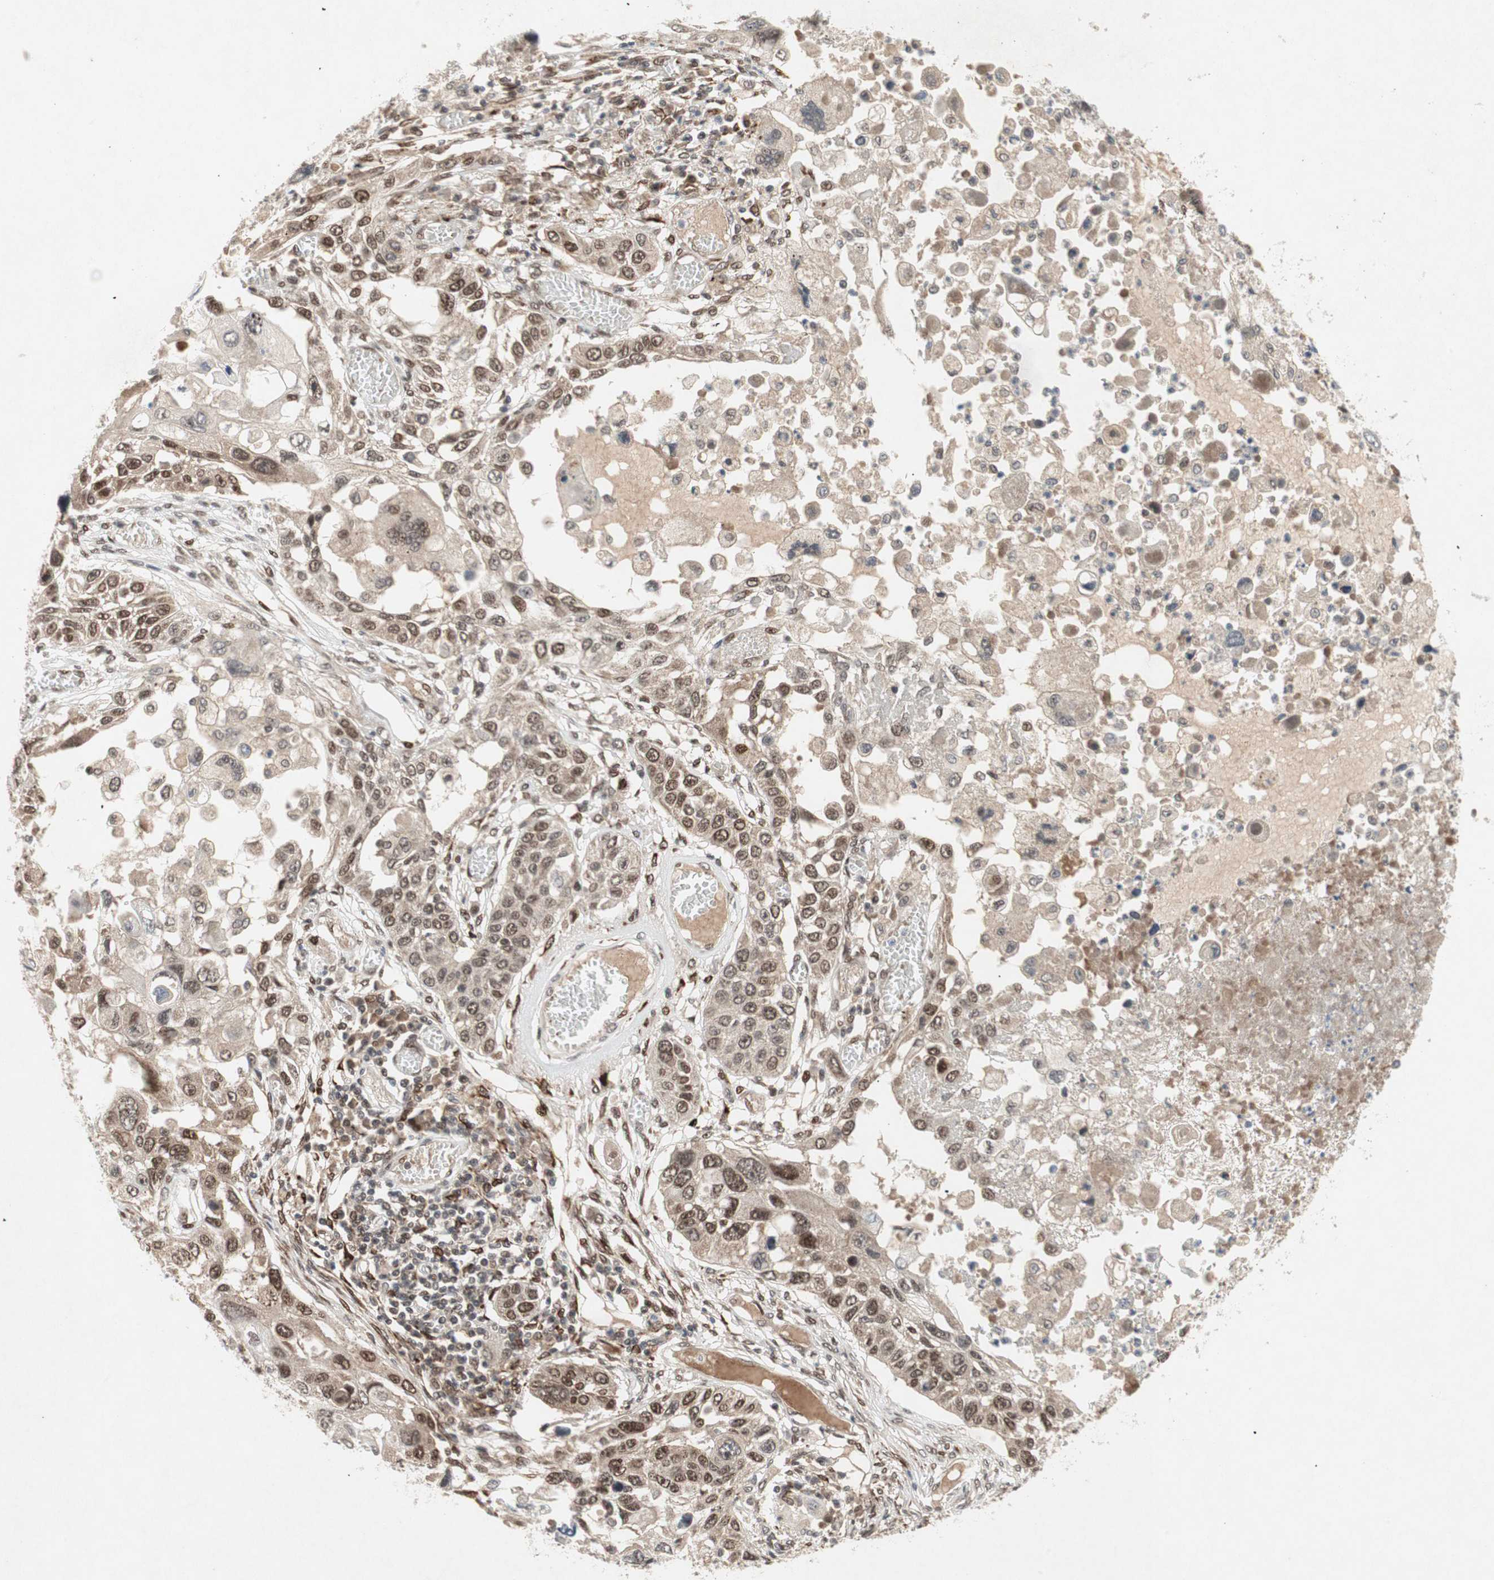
{"staining": {"intensity": "moderate", "quantity": ">75%", "location": "cytoplasmic/membranous,nuclear"}, "tissue": "lung cancer", "cell_type": "Tumor cells", "image_type": "cancer", "snomed": [{"axis": "morphology", "description": "Squamous cell carcinoma, NOS"}, {"axis": "topography", "description": "Lung"}], "caption": "Tumor cells reveal medium levels of moderate cytoplasmic/membranous and nuclear expression in approximately >75% of cells in lung squamous cell carcinoma. The staining was performed using DAB (3,3'-diaminobenzidine), with brown indicating positive protein expression. Nuclei are stained blue with hematoxylin.", "gene": "TCF12", "patient": {"sex": "male", "age": 71}}